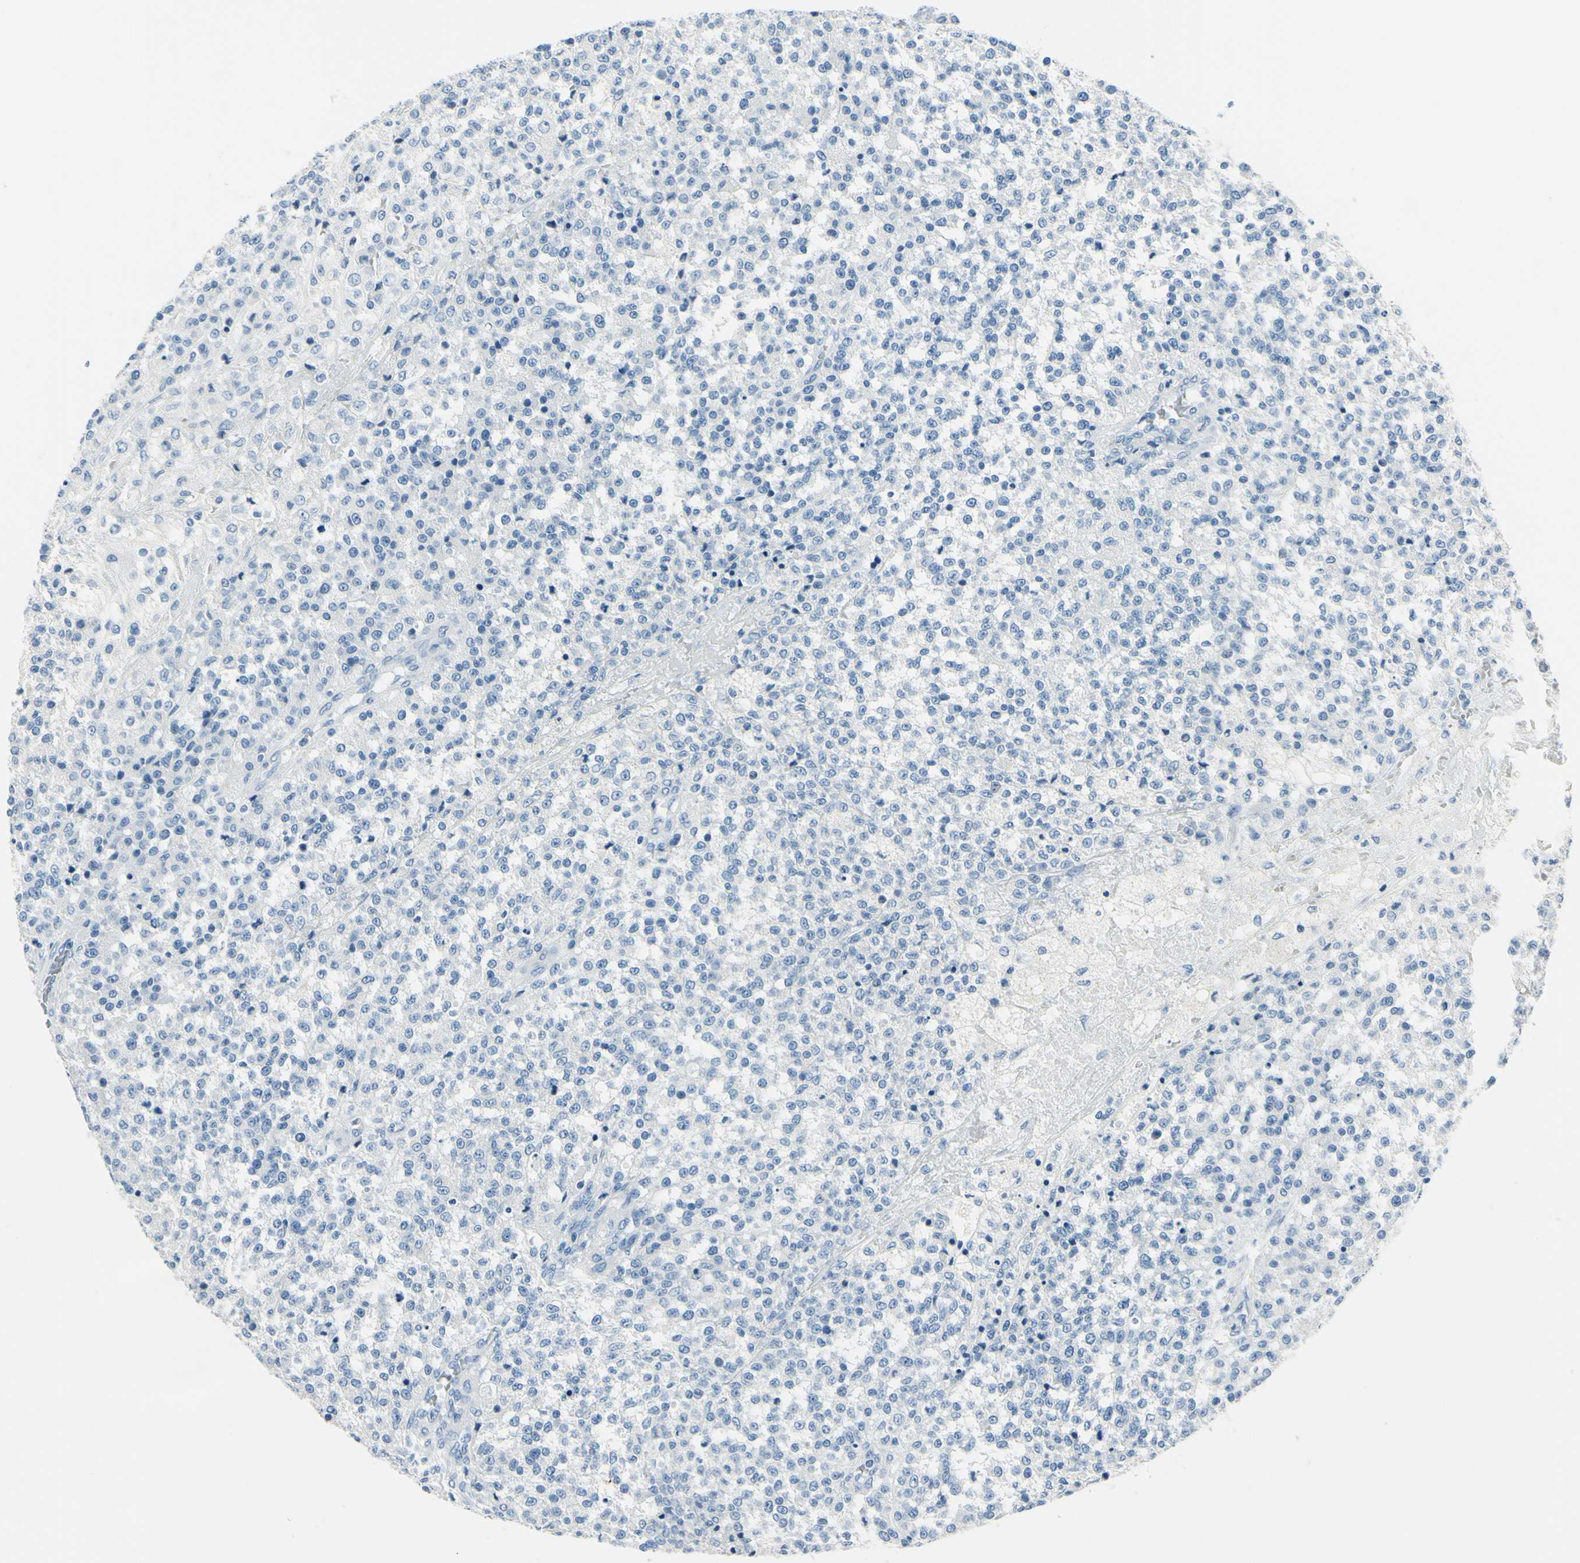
{"staining": {"intensity": "negative", "quantity": "none", "location": "none"}, "tissue": "testis cancer", "cell_type": "Tumor cells", "image_type": "cancer", "snomed": [{"axis": "morphology", "description": "Seminoma, NOS"}, {"axis": "topography", "description": "Testis"}], "caption": "Immunohistochemical staining of human seminoma (testis) reveals no significant expression in tumor cells.", "gene": "CDH15", "patient": {"sex": "male", "age": 59}}